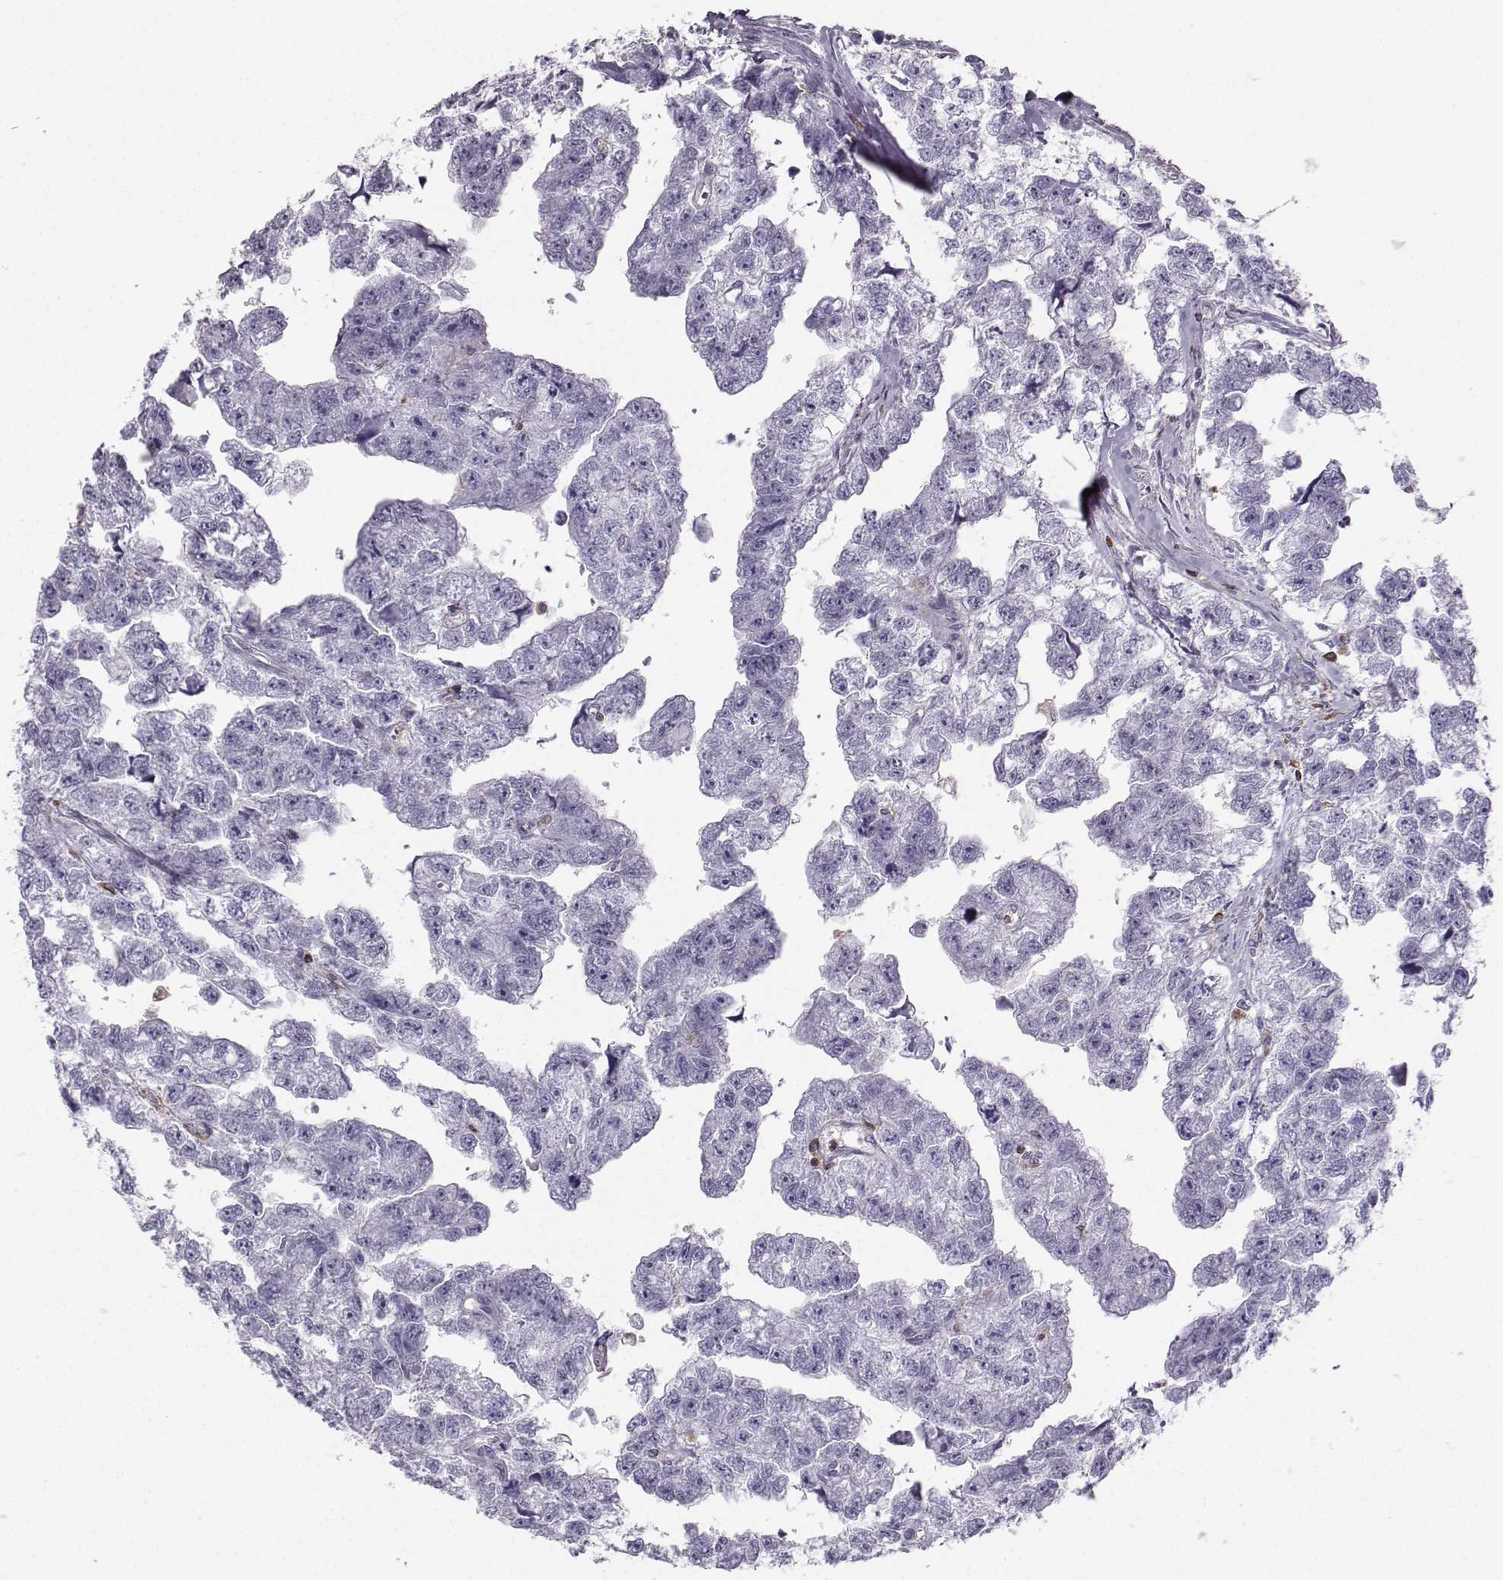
{"staining": {"intensity": "negative", "quantity": "none", "location": "none"}, "tissue": "testis cancer", "cell_type": "Tumor cells", "image_type": "cancer", "snomed": [{"axis": "morphology", "description": "Carcinoma, Embryonal, NOS"}, {"axis": "morphology", "description": "Teratoma, malignant, NOS"}, {"axis": "topography", "description": "Testis"}], "caption": "Immunohistochemistry (IHC) image of neoplastic tissue: testis cancer (teratoma (malignant)) stained with DAB (3,3'-diaminobenzidine) demonstrates no significant protein staining in tumor cells.", "gene": "ZBTB32", "patient": {"sex": "male", "age": 44}}